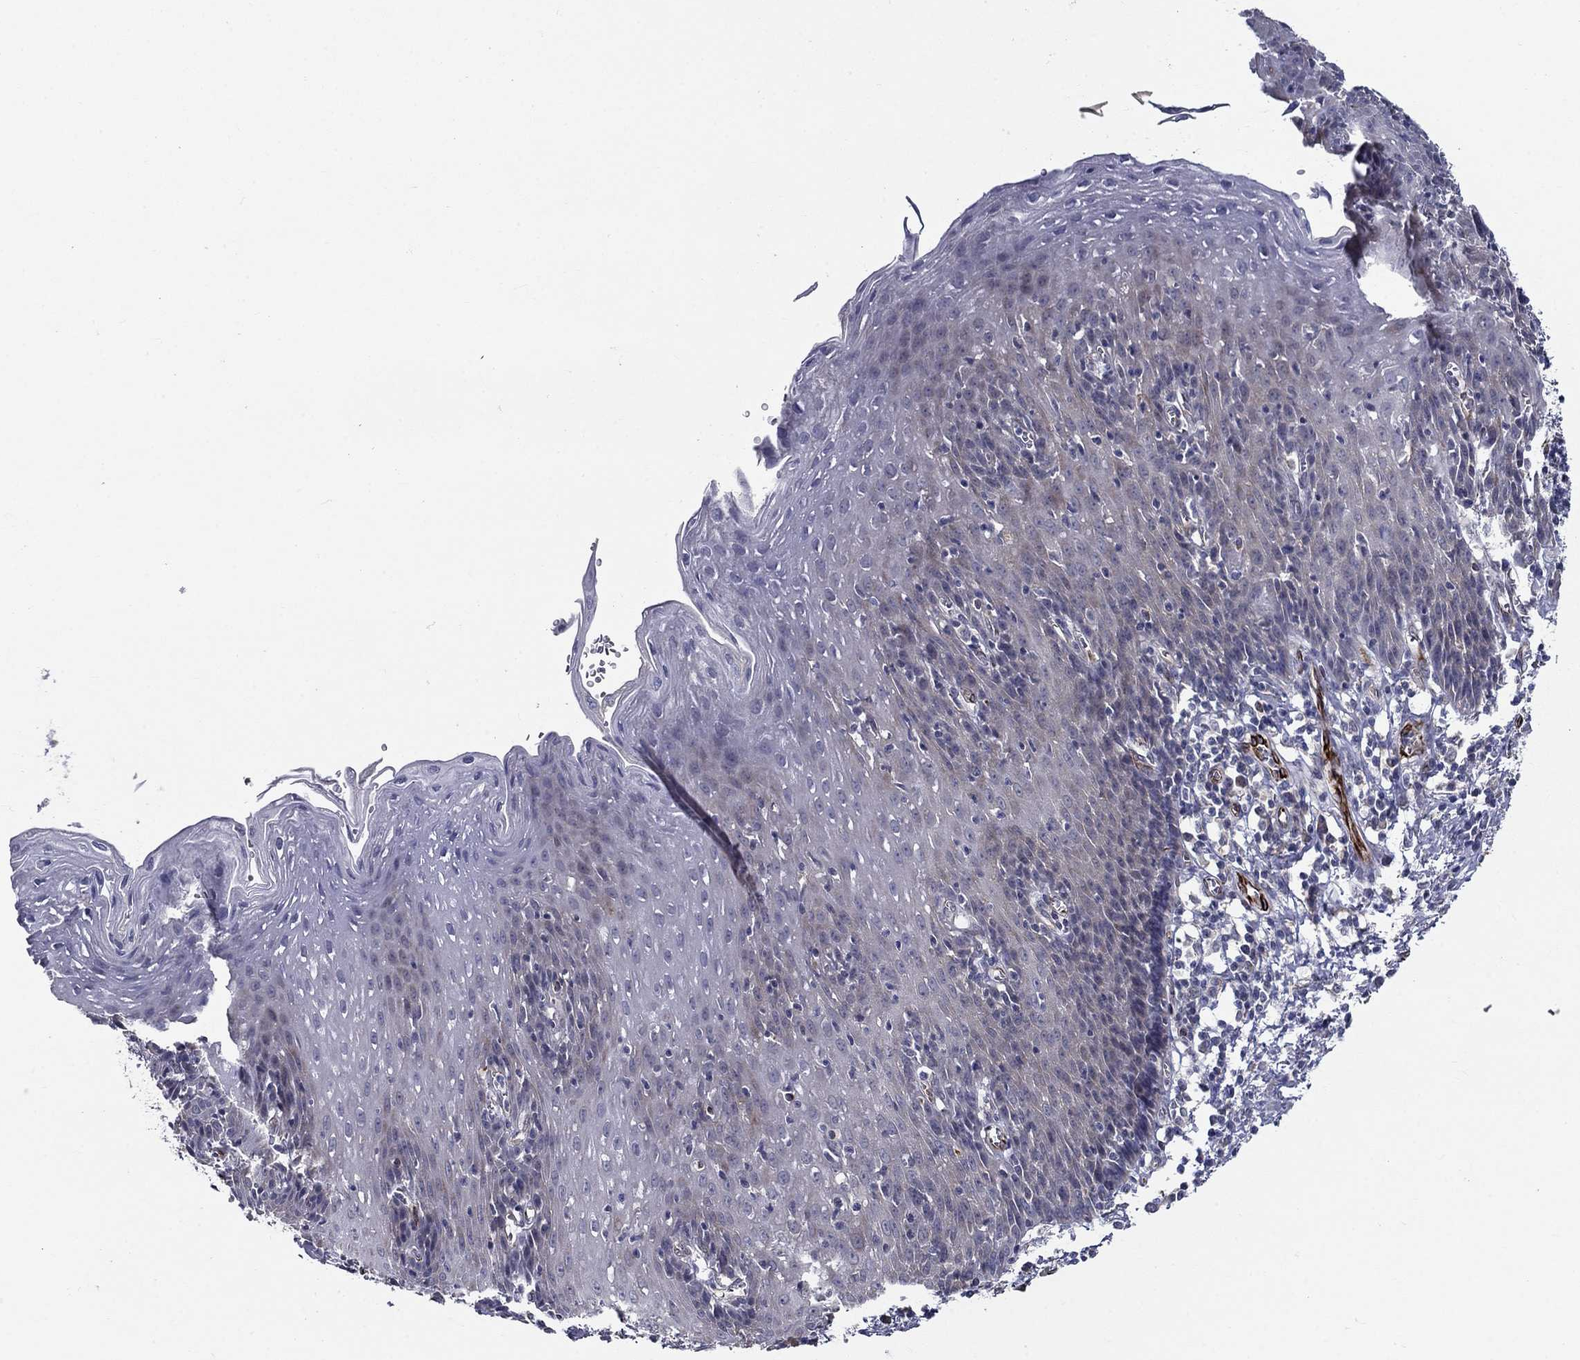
{"staining": {"intensity": "negative", "quantity": "none", "location": "none"}, "tissue": "esophagus", "cell_type": "Squamous epithelial cells", "image_type": "normal", "snomed": [{"axis": "morphology", "description": "Normal tissue, NOS"}, {"axis": "topography", "description": "Esophagus"}], "caption": "This is an immunohistochemistry image of unremarkable esophagus. There is no staining in squamous epithelial cells.", "gene": "LACTB2", "patient": {"sex": "male", "age": 57}}